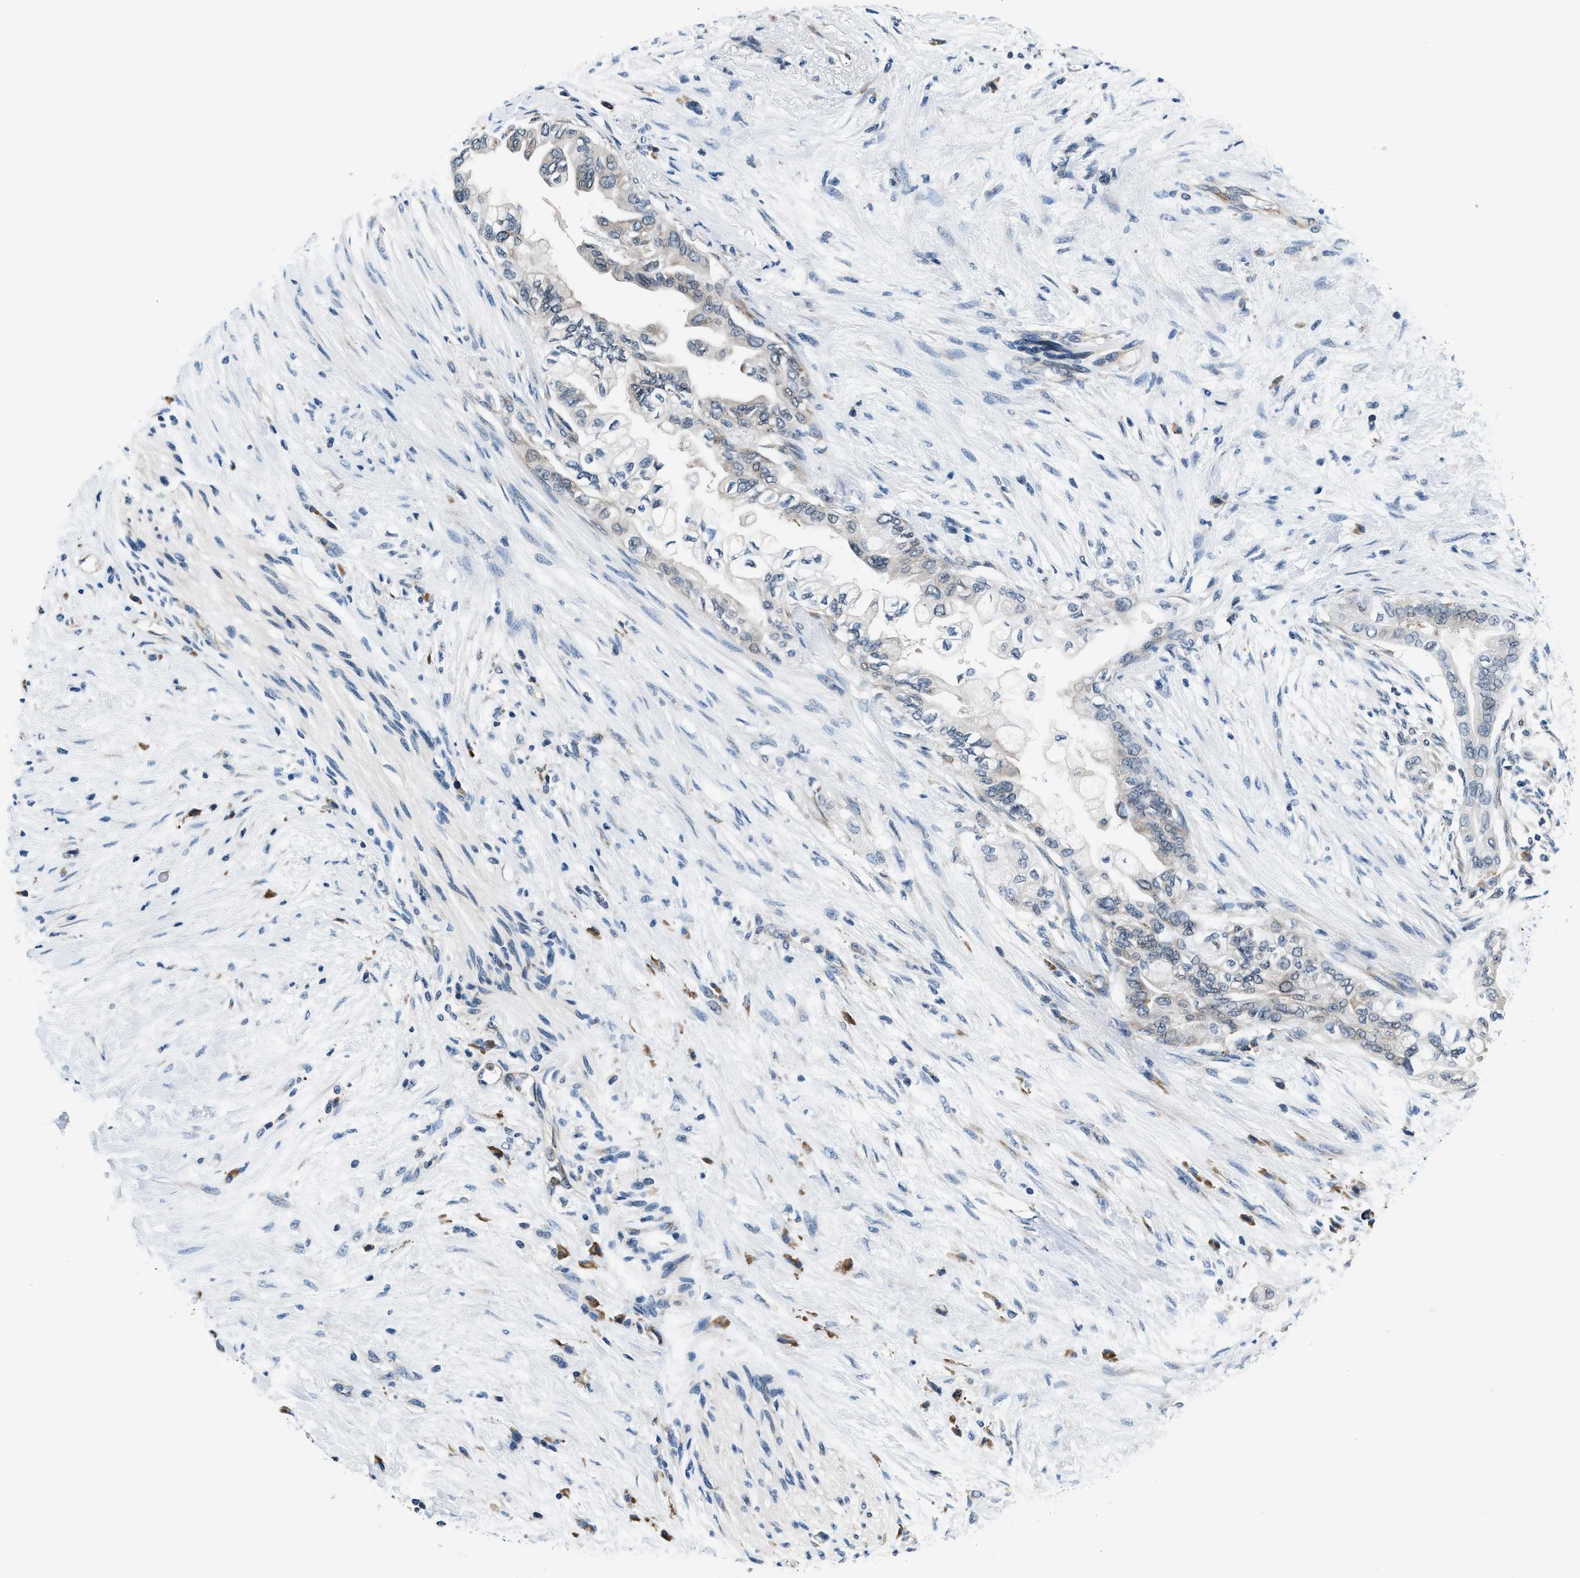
{"staining": {"intensity": "negative", "quantity": "none", "location": "none"}, "tissue": "pancreatic cancer", "cell_type": "Tumor cells", "image_type": "cancer", "snomed": [{"axis": "morphology", "description": "Normal tissue, NOS"}, {"axis": "morphology", "description": "Adenocarcinoma, NOS"}, {"axis": "topography", "description": "Pancreas"}, {"axis": "topography", "description": "Duodenum"}], "caption": "Histopathology image shows no significant protein staining in tumor cells of adenocarcinoma (pancreatic). (DAB IHC, high magnification).", "gene": "PA2G4", "patient": {"sex": "female", "age": 60}}